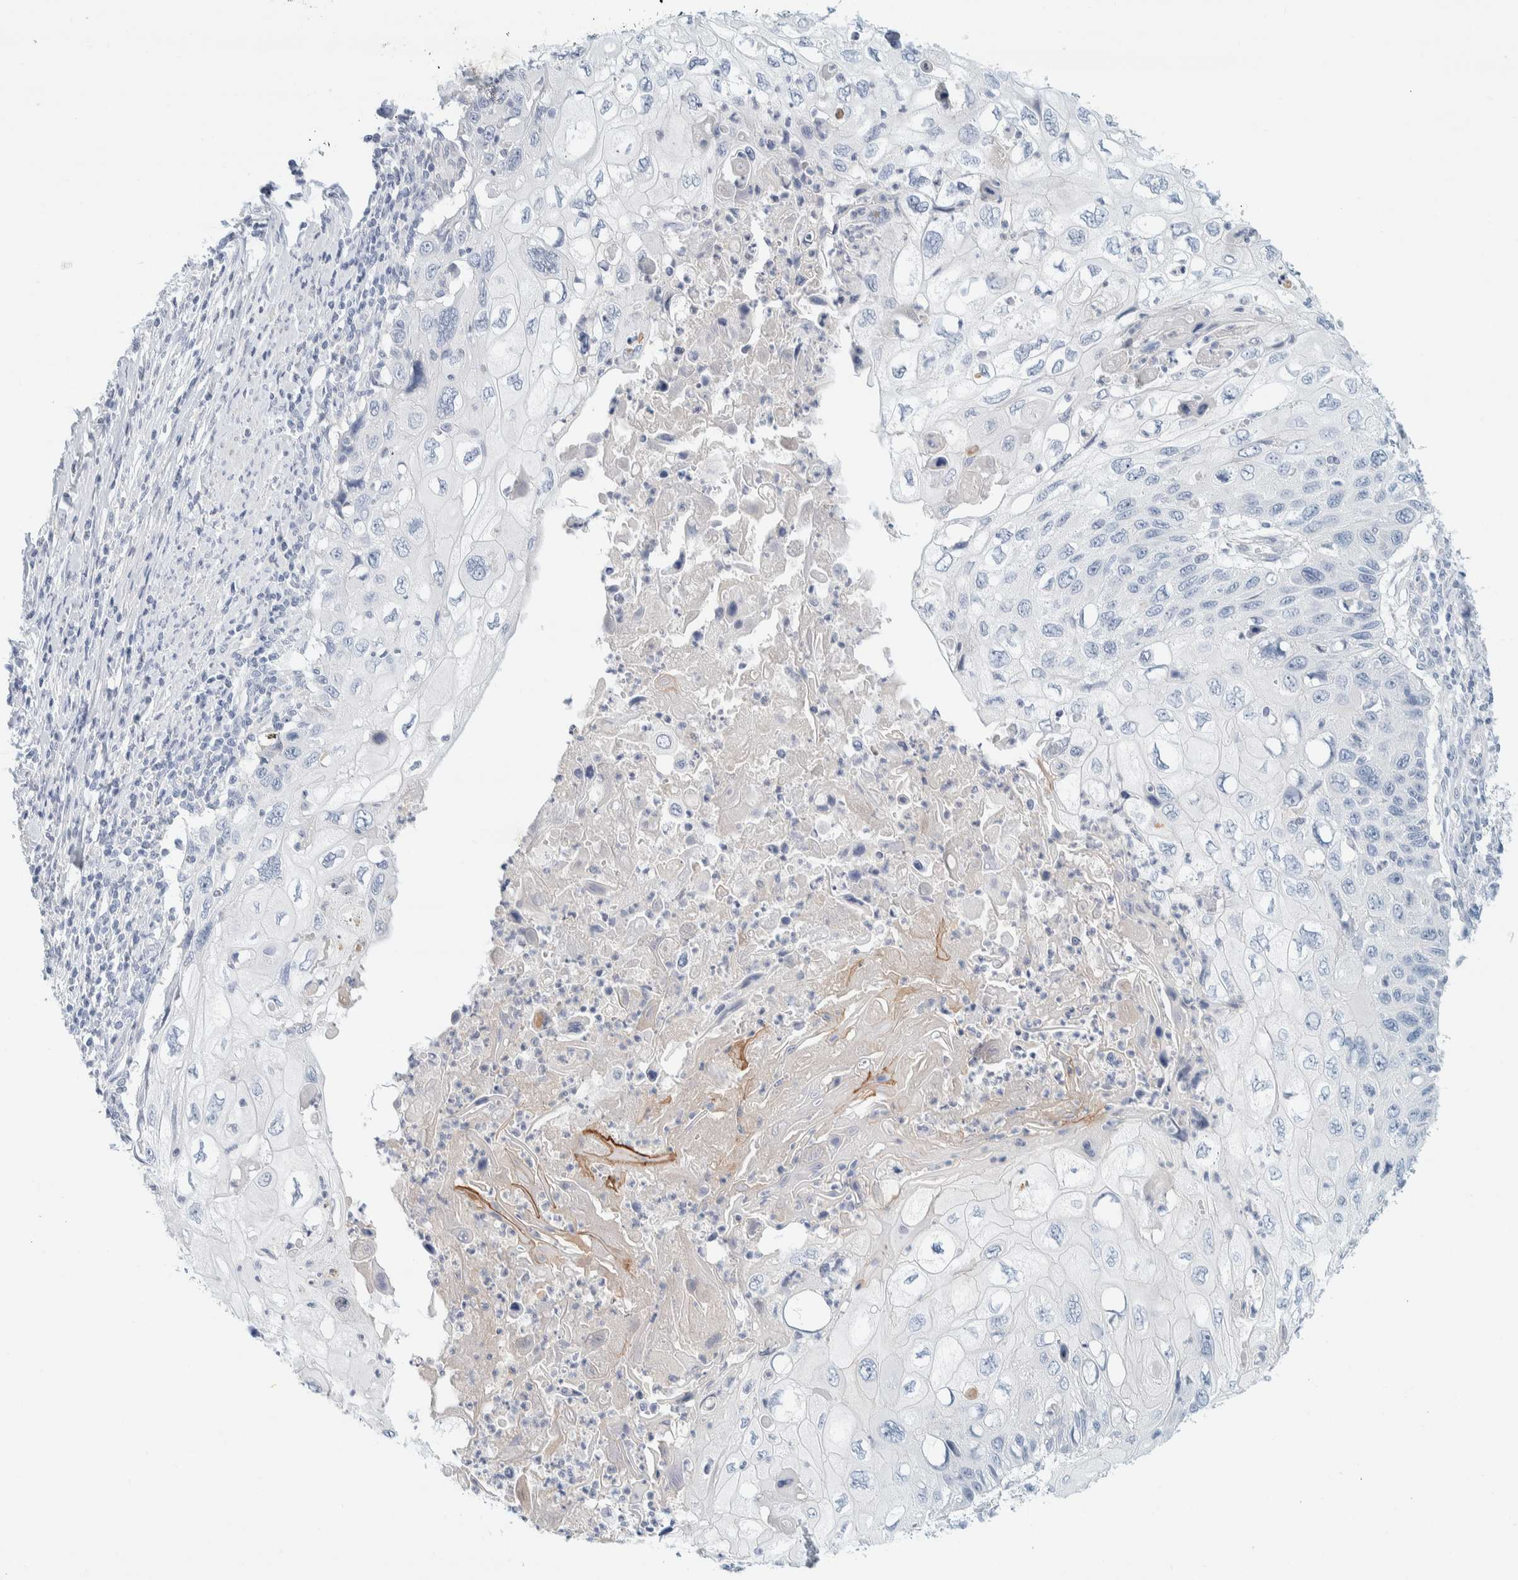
{"staining": {"intensity": "negative", "quantity": "none", "location": "none"}, "tissue": "cervical cancer", "cell_type": "Tumor cells", "image_type": "cancer", "snomed": [{"axis": "morphology", "description": "Squamous cell carcinoma, NOS"}, {"axis": "topography", "description": "Cervix"}], "caption": "Cervical cancer stained for a protein using immunohistochemistry reveals no staining tumor cells.", "gene": "ALOX12B", "patient": {"sex": "female", "age": 70}}